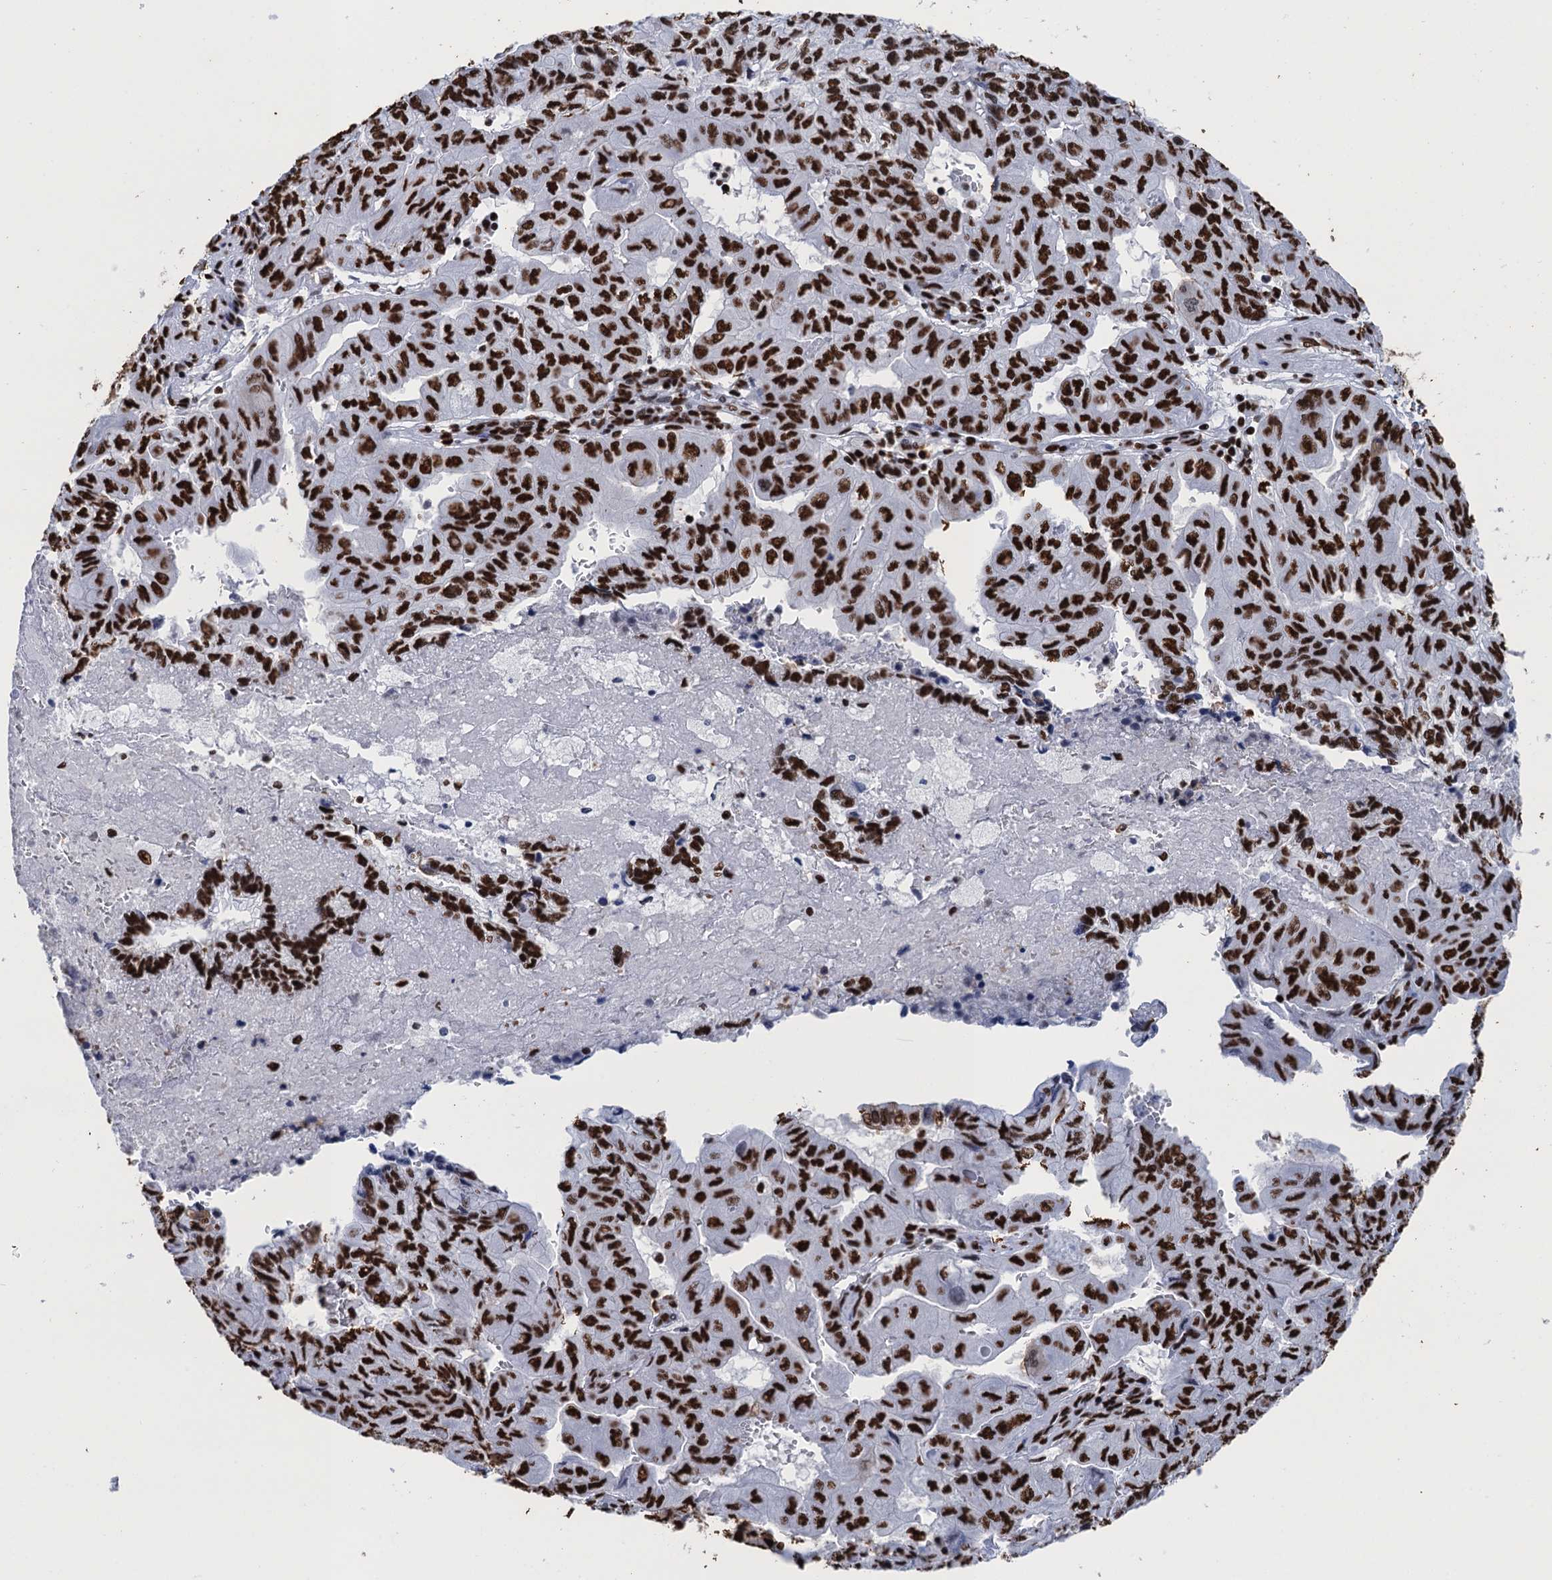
{"staining": {"intensity": "strong", "quantity": ">75%", "location": "nuclear"}, "tissue": "pancreatic cancer", "cell_type": "Tumor cells", "image_type": "cancer", "snomed": [{"axis": "morphology", "description": "Adenocarcinoma, NOS"}, {"axis": "topography", "description": "Pancreas"}], "caption": "Immunohistochemical staining of human pancreatic adenocarcinoma exhibits high levels of strong nuclear protein staining in approximately >75% of tumor cells.", "gene": "UBA2", "patient": {"sex": "male", "age": 51}}